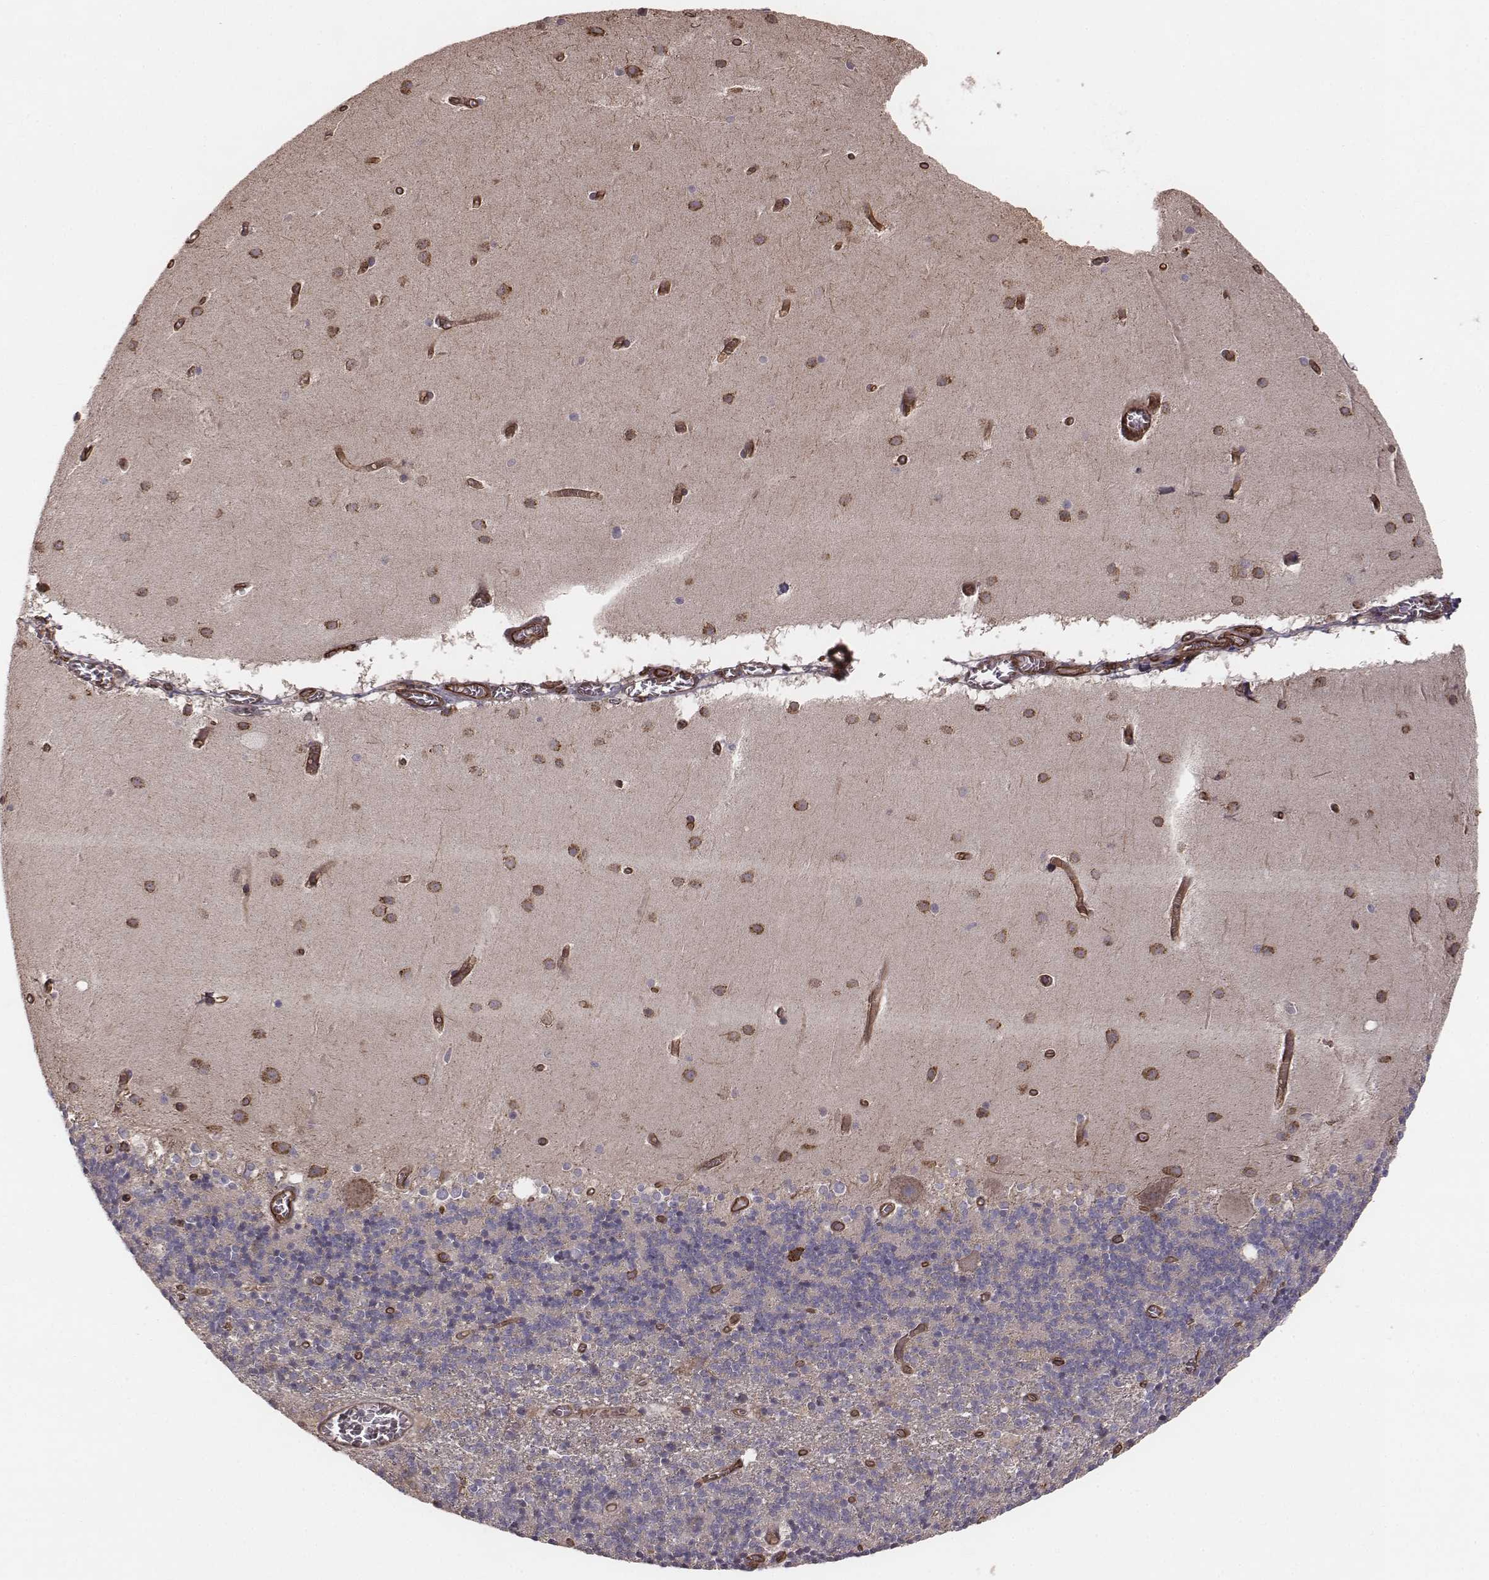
{"staining": {"intensity": "negative", "quantity": "none", "location": "none"}, "tissue": "cerebellum", "cell_type": "Cells in granular layer", "image_type": "normal", "snomed": [{"axis": "morphology", "description": "Normal tissue, NOS"}, {"axis": "topography", "description": "Cerebellum"}], "caption": "The IHC image has no significant positivity in cells in granular layer of cerebellum.", "gene": "PALMD", "patient": {"sex": "male", "age": 70}}